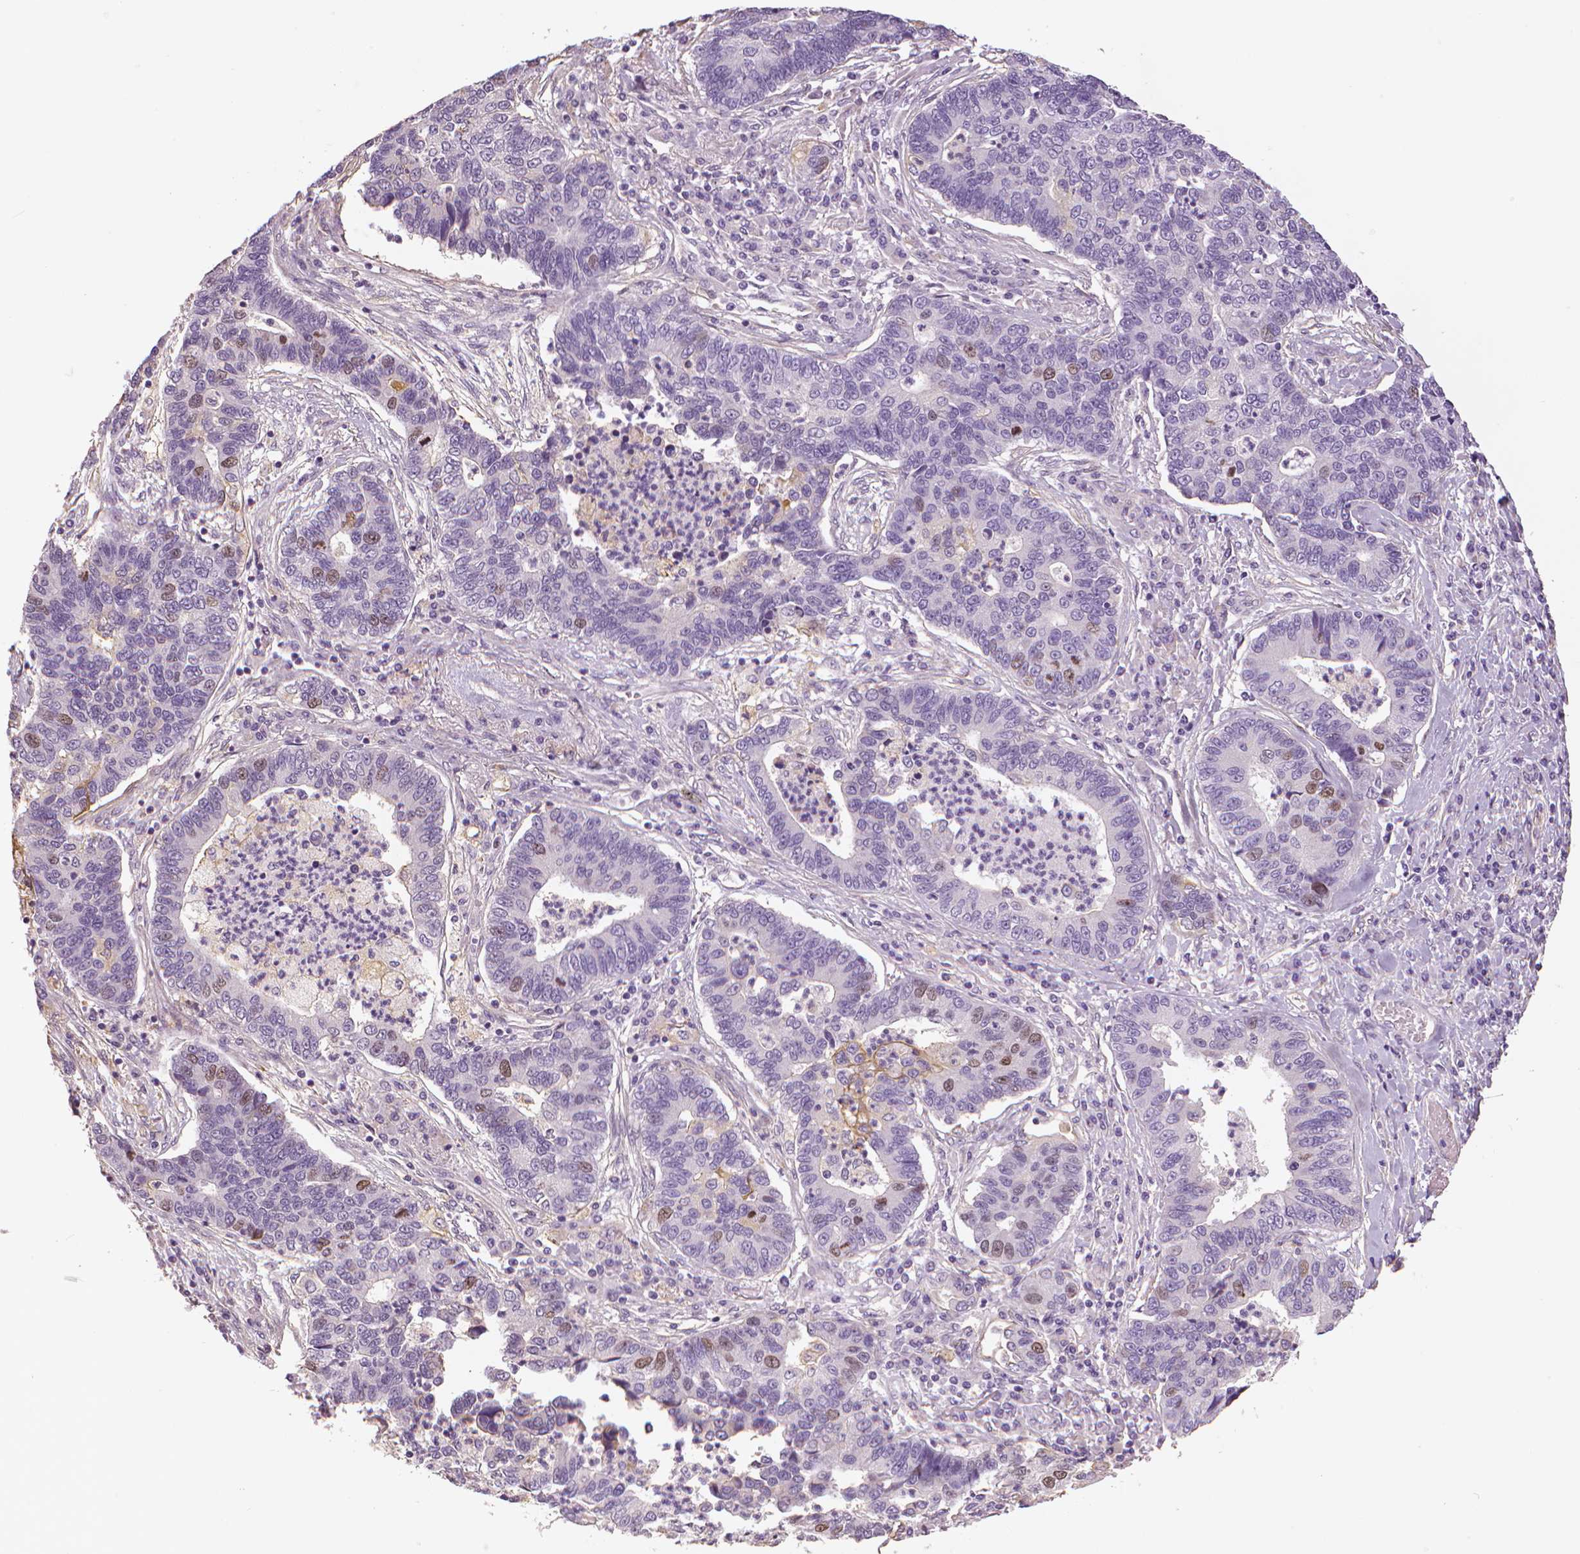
{"staining": {"intensity": "weak", "quantity": "<25%", "location": "nuclear"}, "tissue": "lung cancer", "cell_type": "Tumor cells", "image_type": "cancer", "snomed": [{"axis": "morphology", "description": "Adenocarcinoma, NOS"}, {"axis": "topography", "description": "Lung"}], "caption": "Micrograph shows no protein expression in tumor cells of adenocarcinoma (lung) tissue. Brightfield microscopy of immunohistochemistry stained with DAB (brown) and hematoxylin (blue), captured at high magnification.", "gene": "MKI67", "patient": {"sex": "female", "age": 57}}